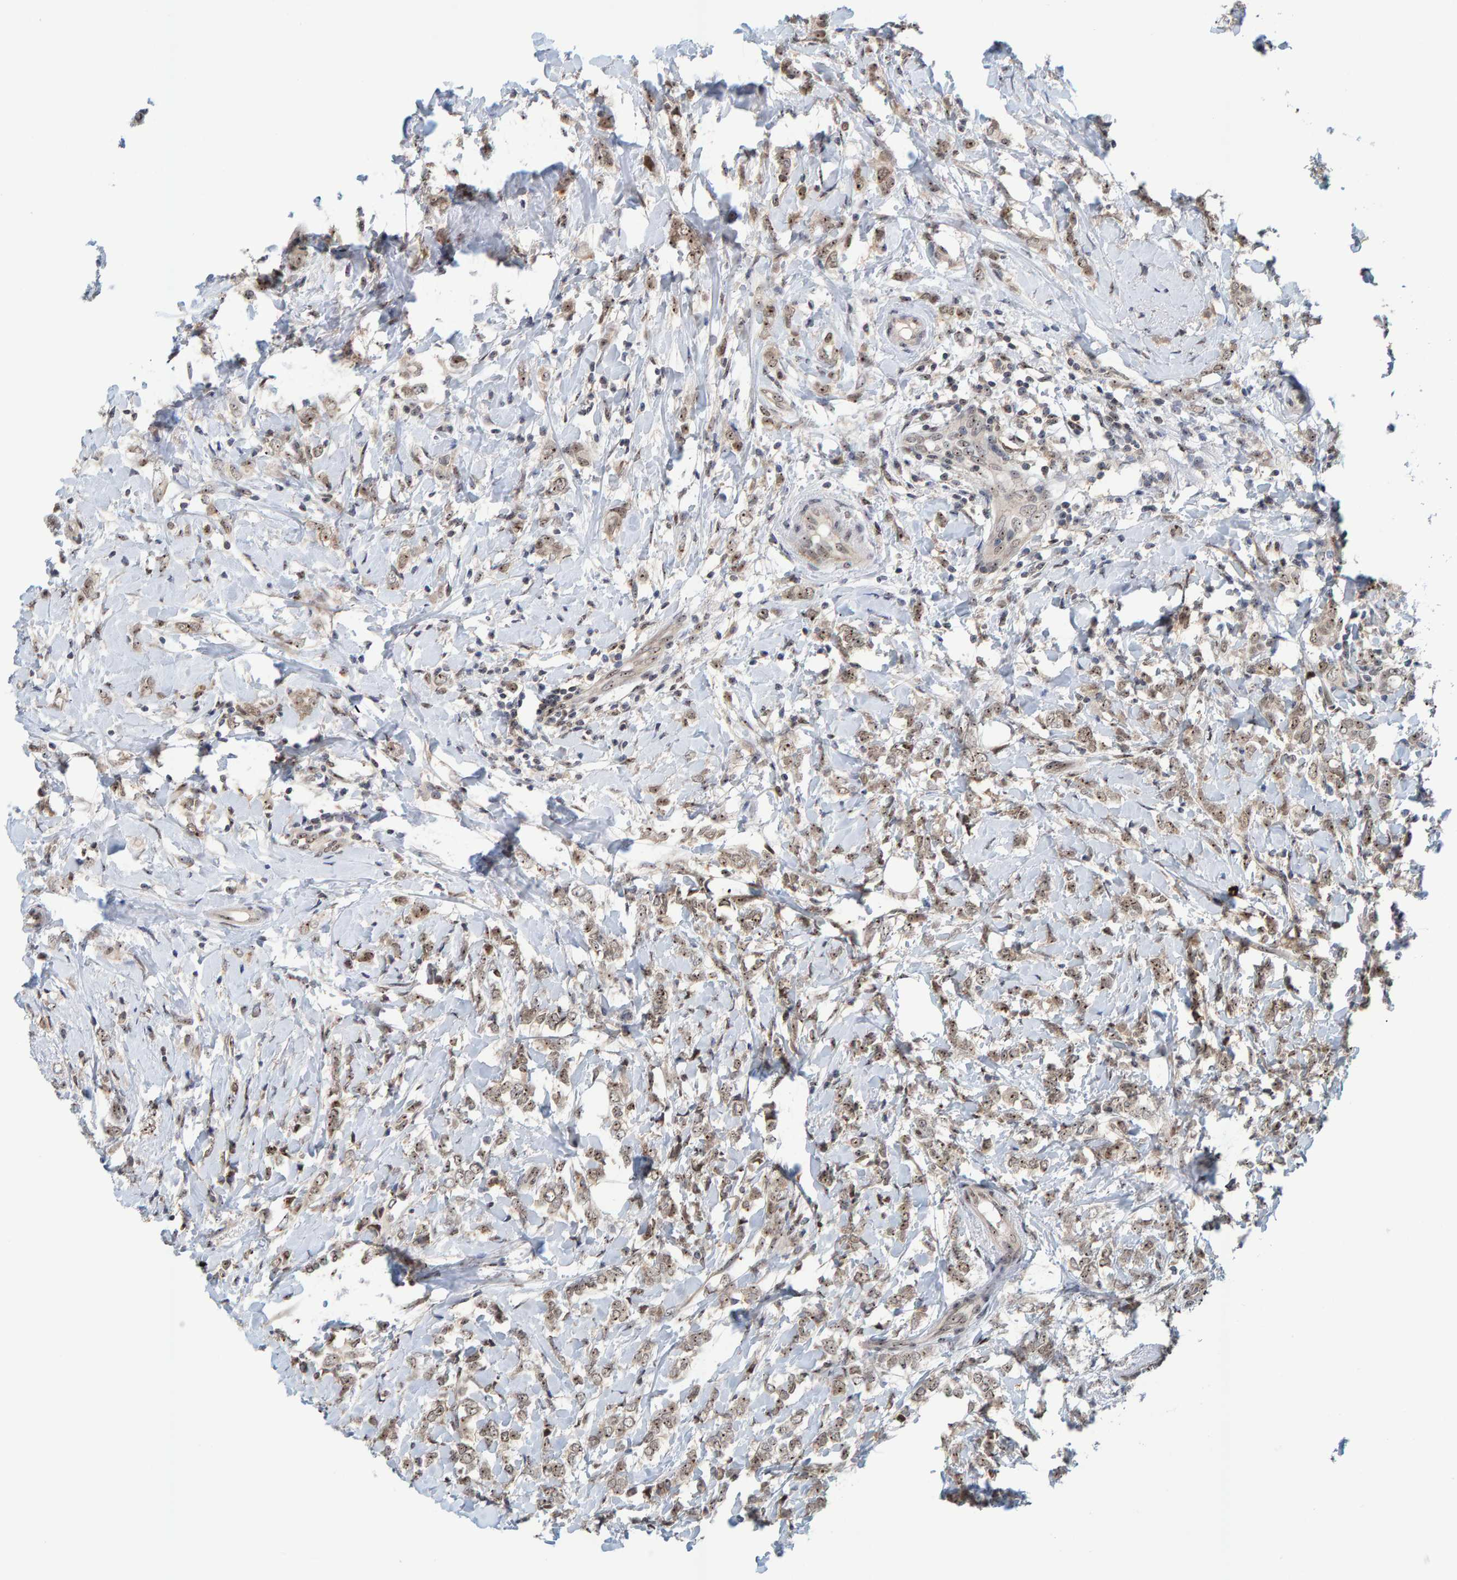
{"staining": {"intensity": "moderate", "quantity": ">75%", "location": "cytoplasmic/membranous,nuclear"}, "tissue": "breast cancer", "cell_type": "Tumor cells", "image_type": "cancer", "snomed": [{"axis": "morphology", "description": "Normal tissue, NOS"}, {"axis": "morphology", "description": "Lobular carcinoma"}, {"axis": "topography", "description": "Breast"}], "caption": "High-magnification brightfield microscopy of breast cancer (lobular carcinoma) stained with DAB (3,3'-diaminobenzidine) (brown) and counterstained with hematoxylin (blue). tumor cells exhibit moderate cytoplasmic/membranous and nuclear expression is identified in approximately>75% of cells.", "gene": "POLR1E", "patient": {"sex": "female", "age": 47}}